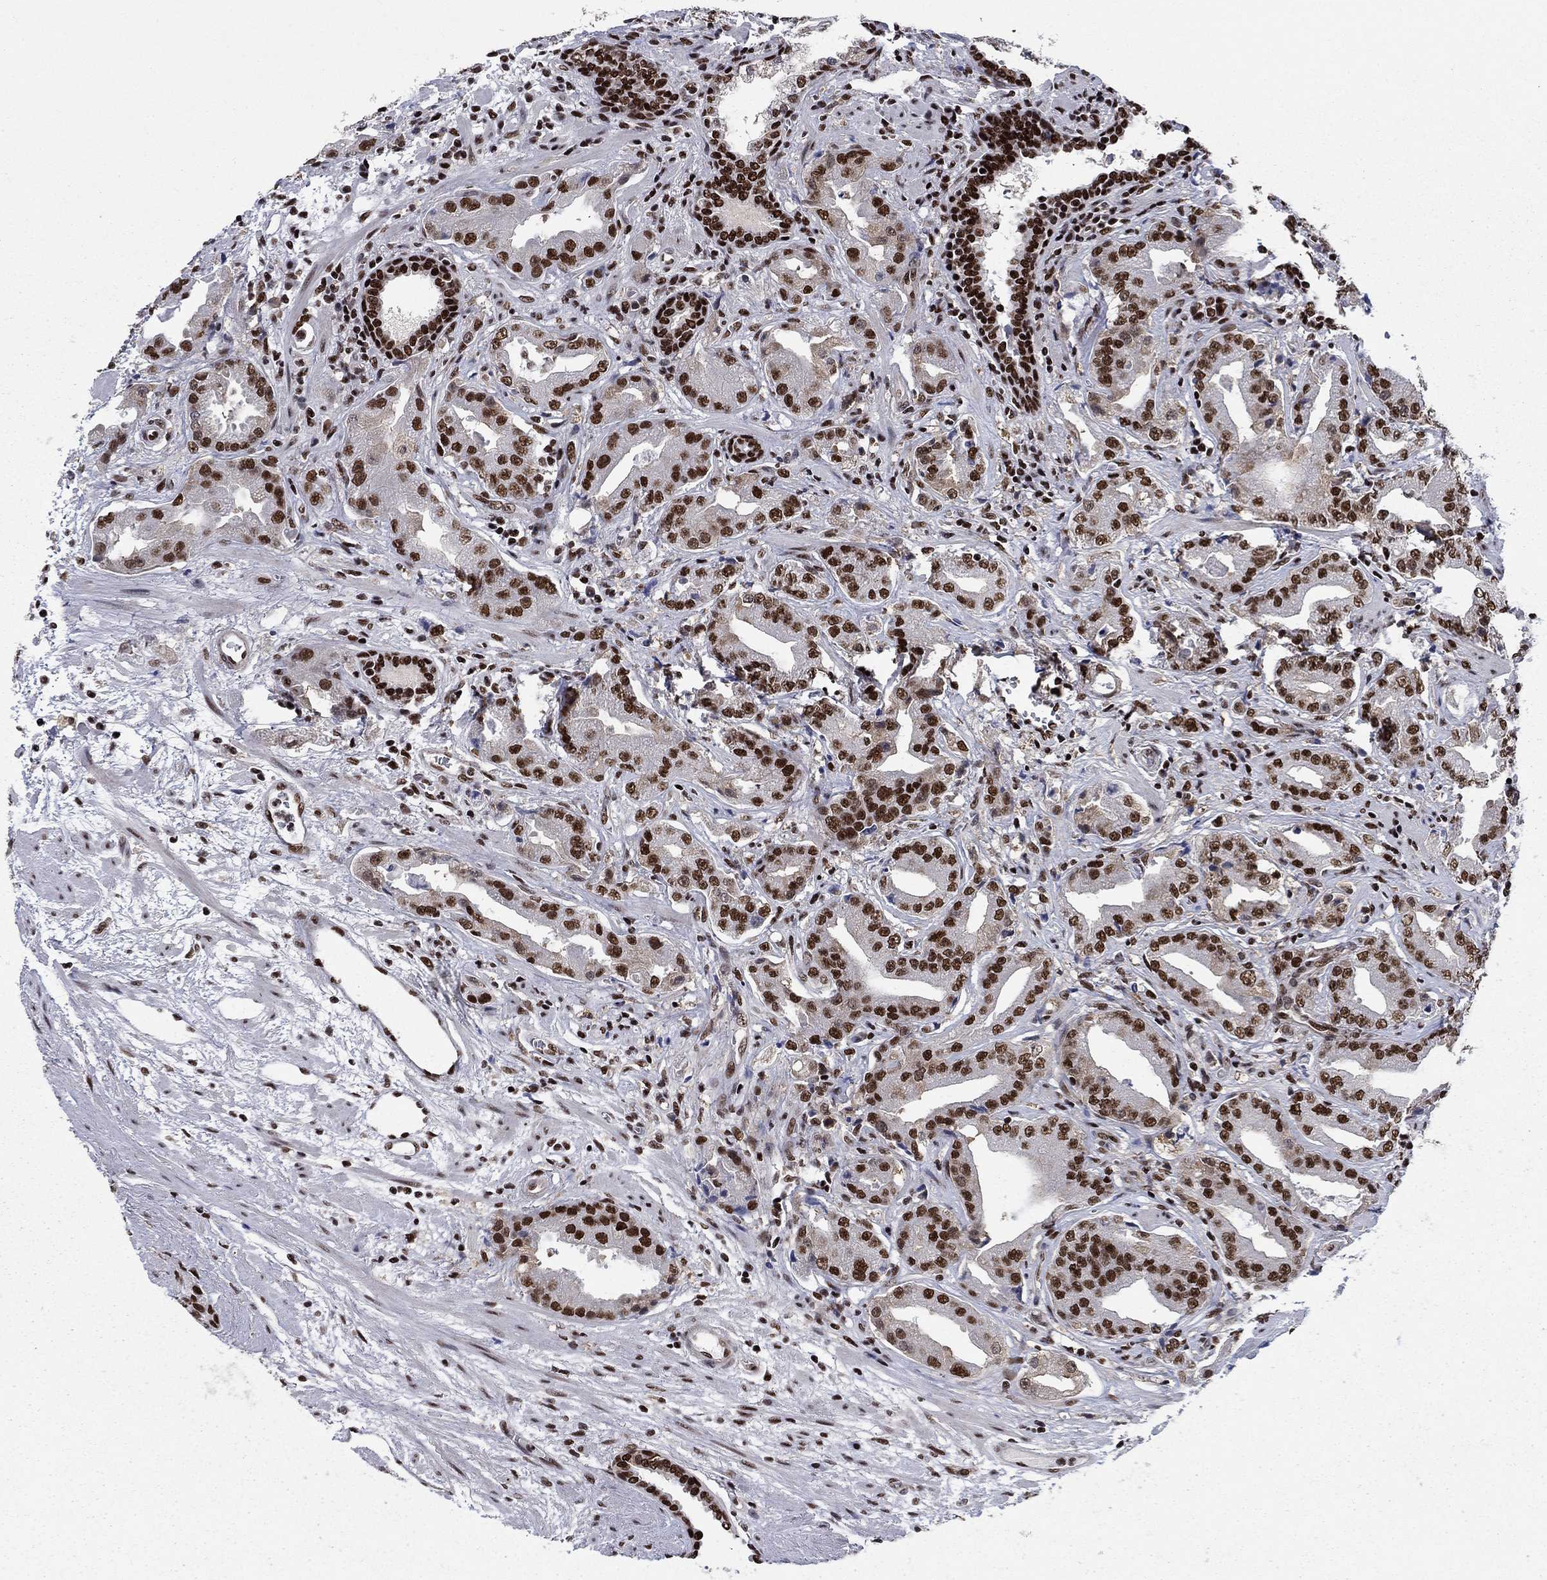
{"staining": {"intensity": "strong", "quantity": ">75%", "location": "nuclear"}, "tissue": "prostate cancer", "cell_type": "Tumor cells", "image_type": "cancer", "snomed": [{"axis": "morphology", "description": "Adenocarcinoma, Low grade"}, {"axis": "topography", "description": "Prostate"}], "caption": "Adenocarcinoma (low-grade) (prostate) tissue exhibits strong nuclear positivity in approximately >75% of tumor cells, visualized by immunohistochemistry.", "gene": "RPRD1B", "patient": {"sex": "male", "age": 62}}